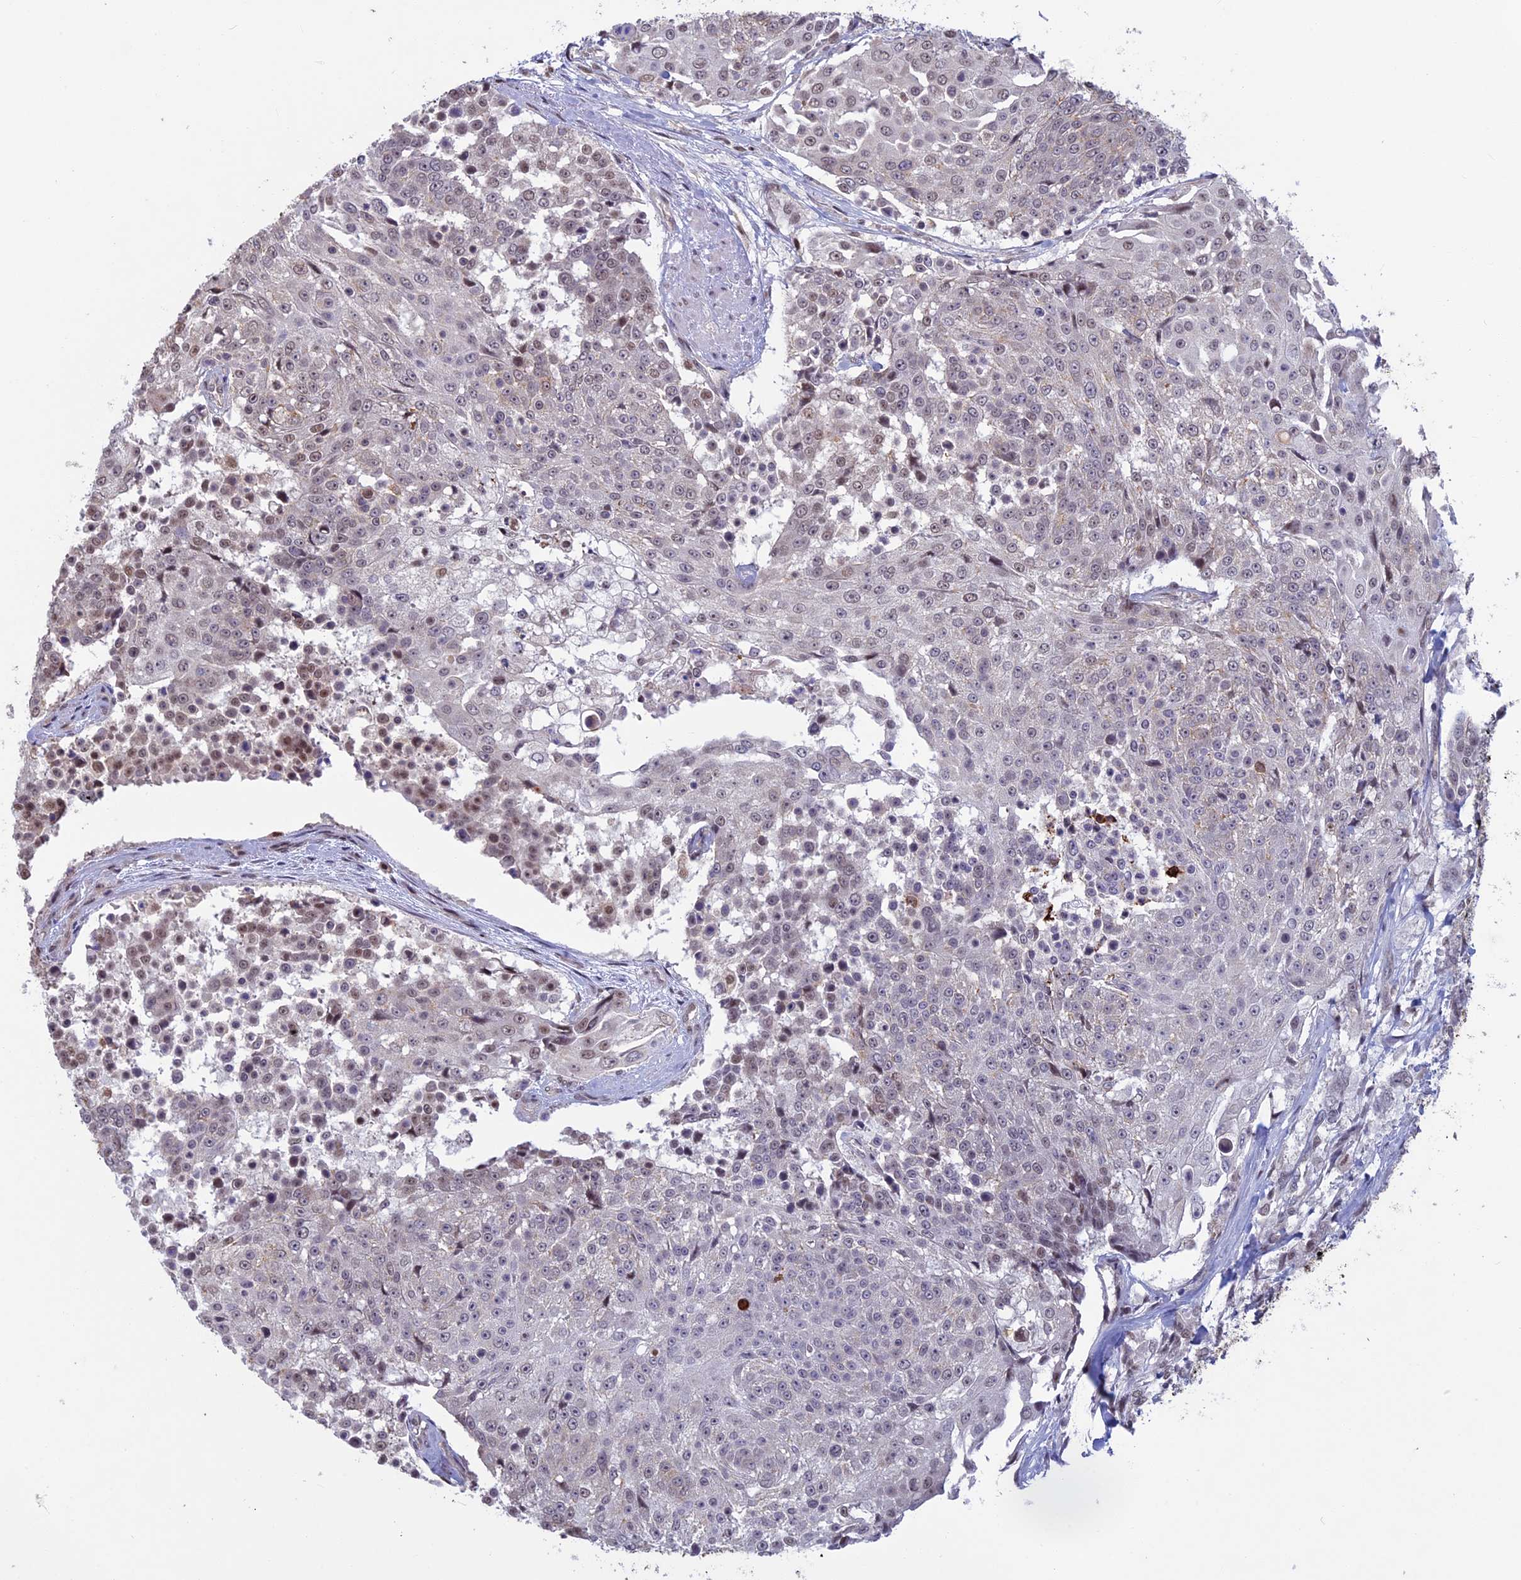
{"staining": {"intensity": "weak", "quantity": "<25%", "location": "nuclear"}, "tissue": "urothelial cancer", "cell_type": "Tumor cells", "image_type": "cancer", "snomed": [{"axis": "morphology", "description": "Urothelial carcinoma, High grade"}, {"axis": "topography", "description": "Urinary bladder"}], "caption": "Immunohistochemistry (IHC) of human high-grade urothelial carcinoma displays no expression in tumor cells. Brightfield microscopy of immunohistochemistry (IHC) stained with DAB (brown) and hematoxylin (blue), captured at high magnification.", "gene": "SPIRE1", "patient": {"sex": "female", "age": 63}}